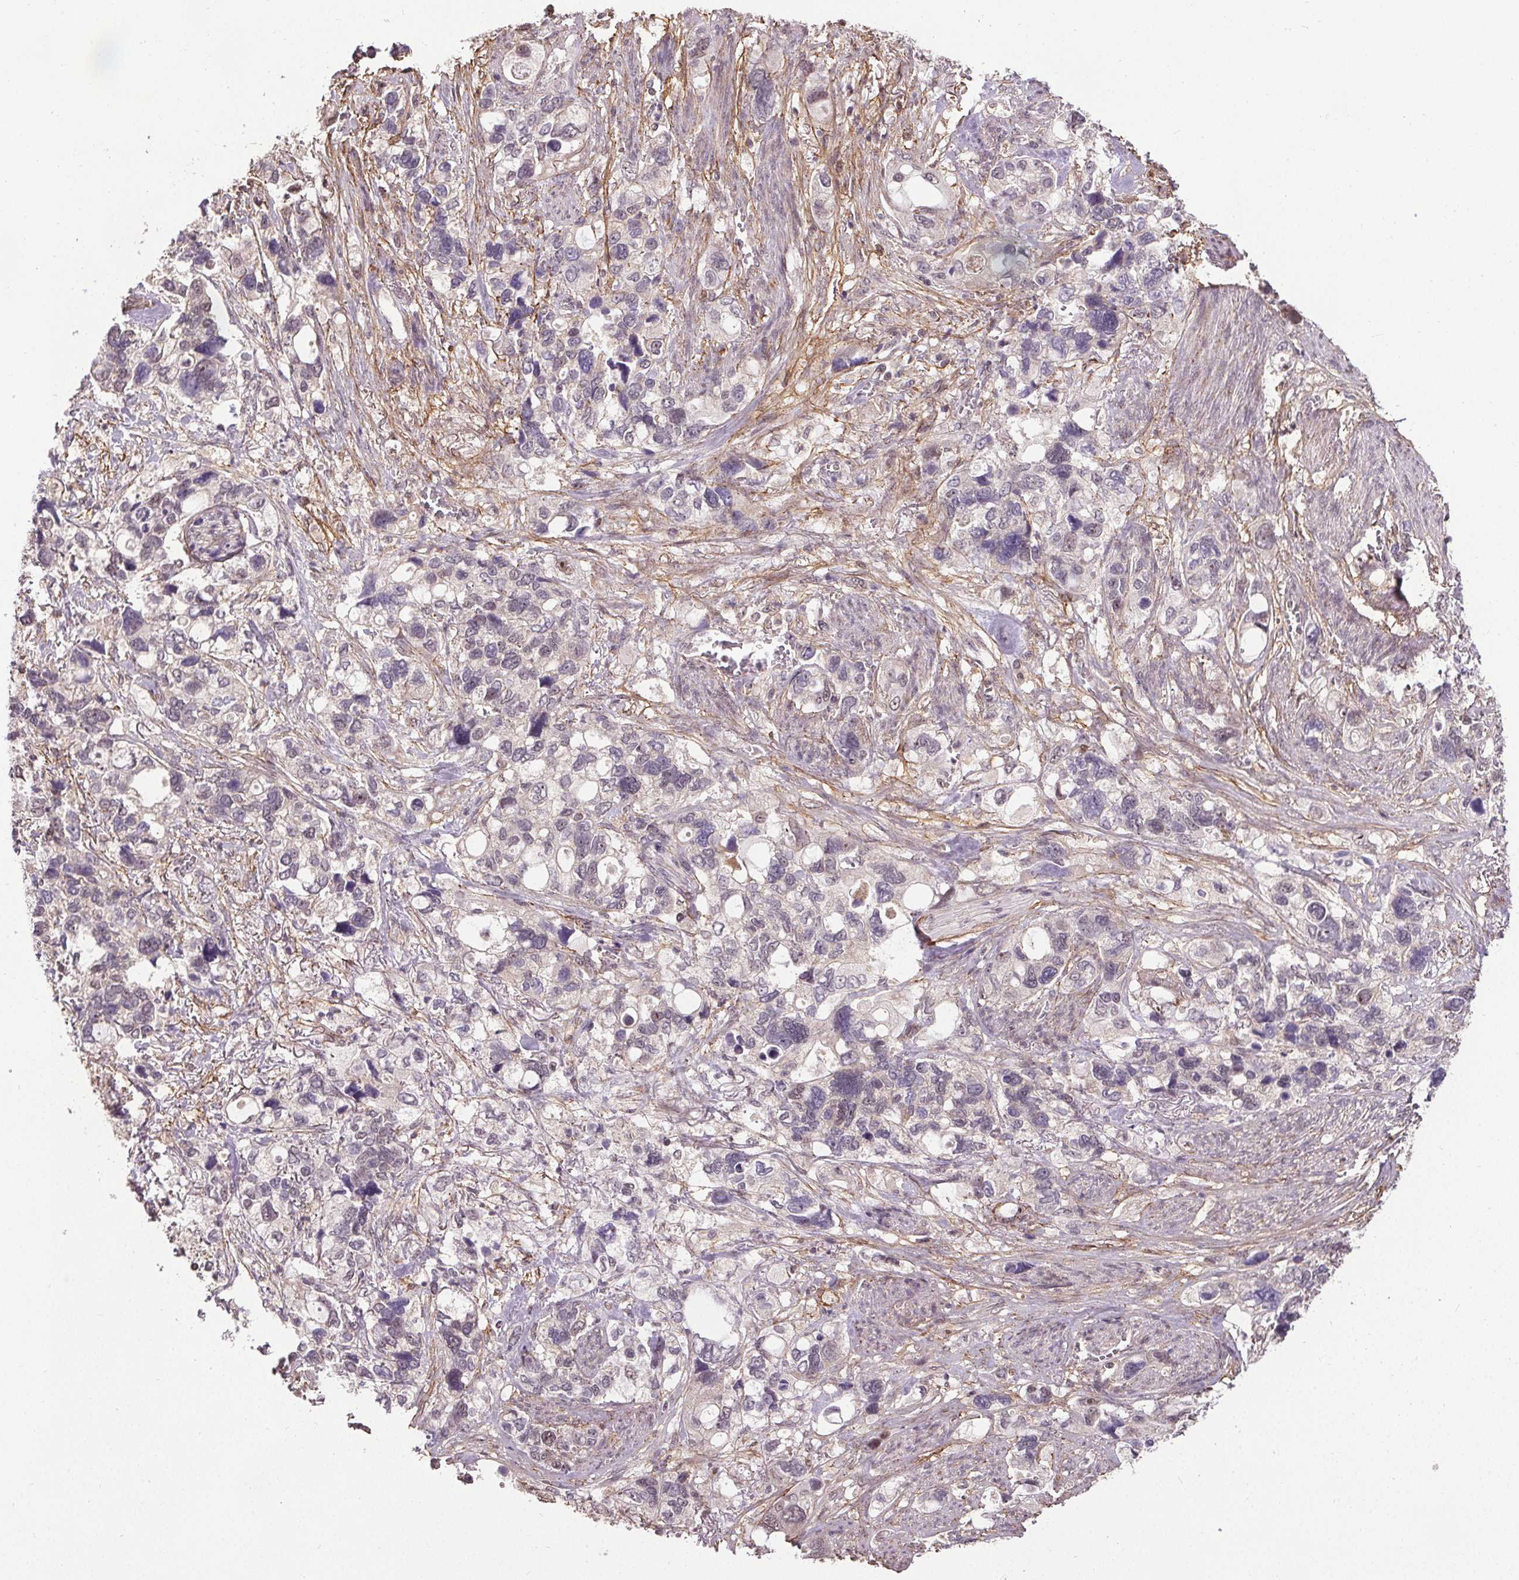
{"staining": {"intensity": "negative", "quantity": "none", "location": "none"}, "tissue": "stomach cancer", "cell_type": "Tumor cells", "image_type": "cancer", "snomed": [{"axis": "morphology", "description": "Adenocarcinoma, NOS"}, {"axis": "topography", "description": "Stomach, upper"}], "caption": "A photomicrograph of human stomach adenocarcinoma is negative for staining in tumor cells. Nuclei are stained in blue.", "gene": "KIAA0232", "patient": {"sex": "female", "age": 81}}